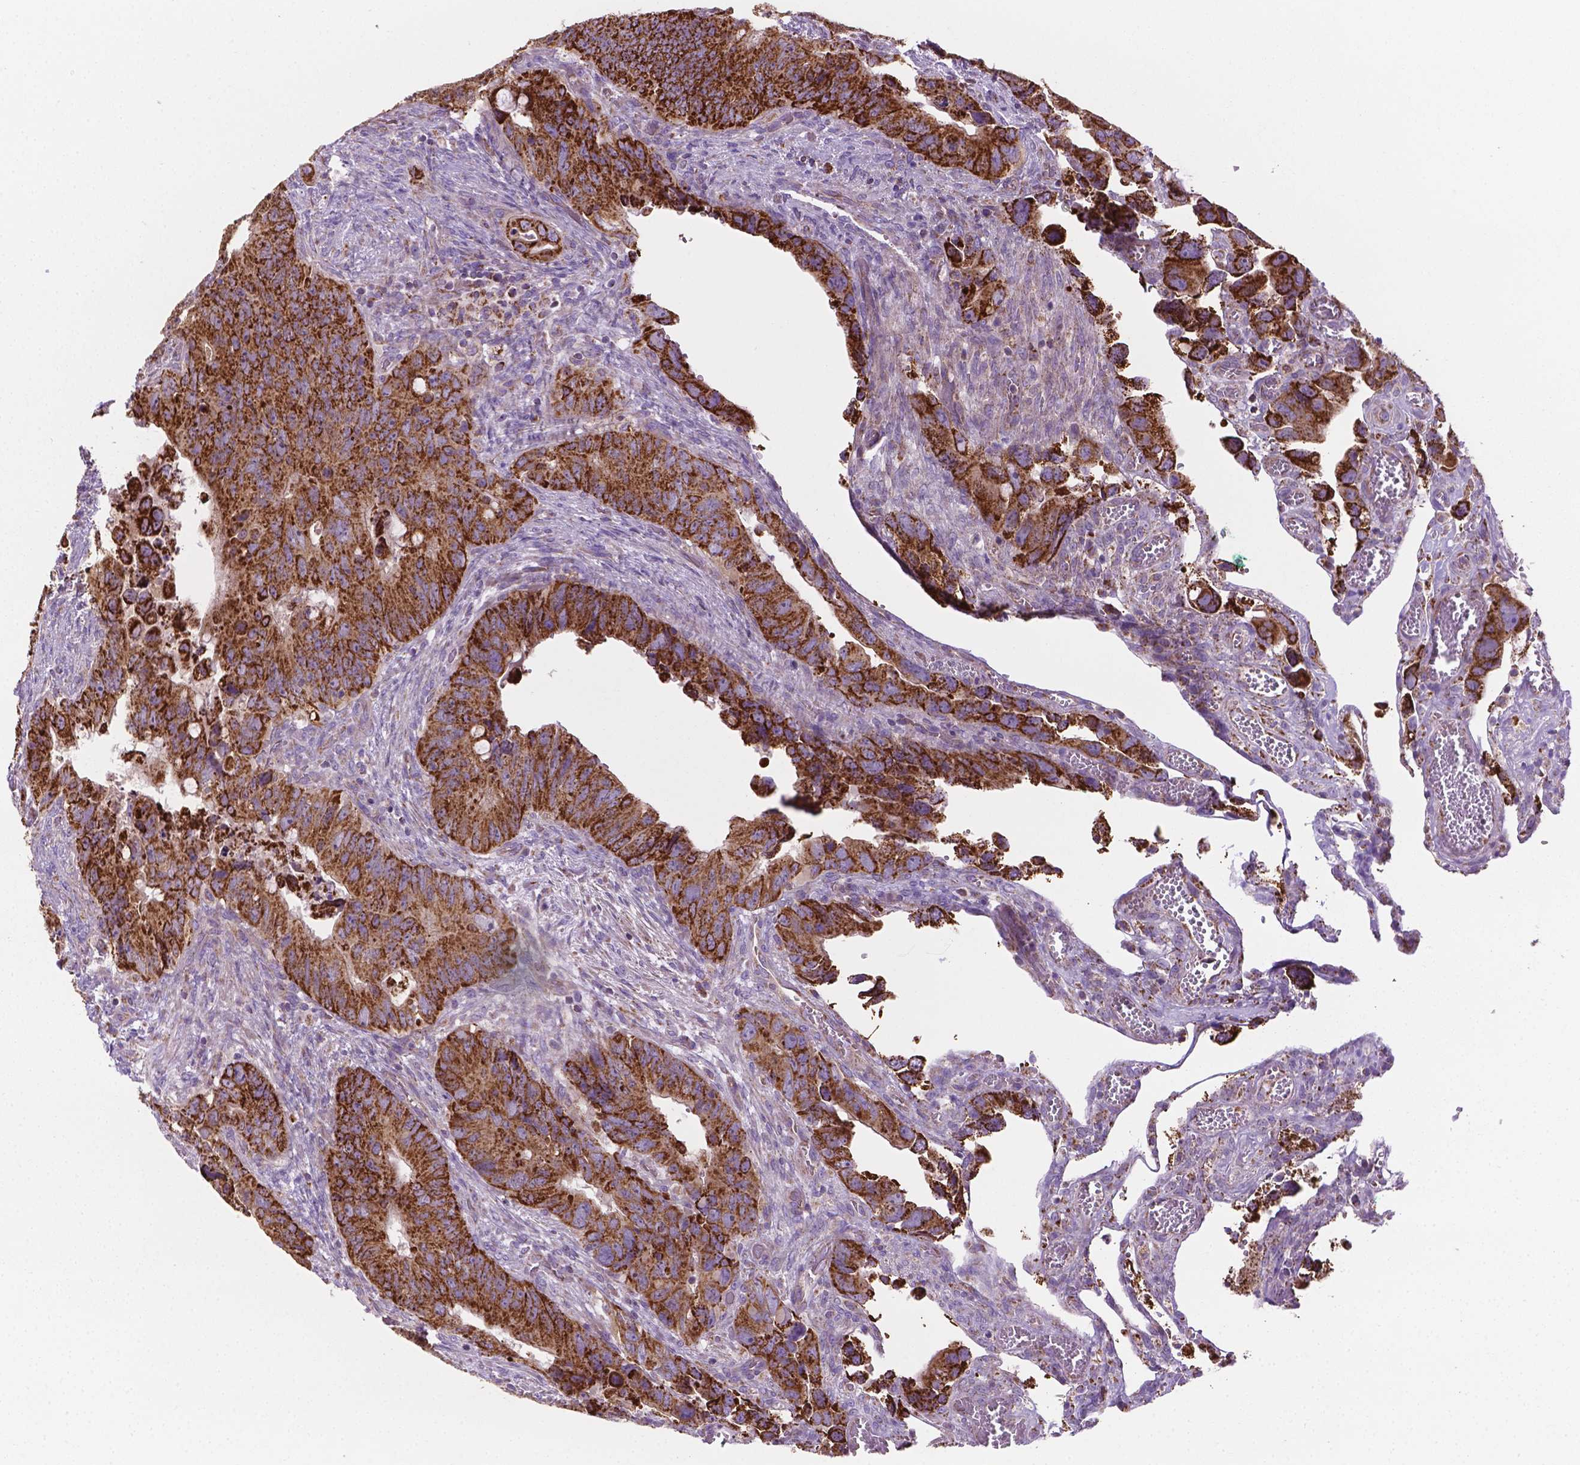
{"staining": {"intensity": "strong", "quantity": ">75%", "location": "cytoplasmic/membranous"}, "tissue": "colorectal cancer", "cell_type": "Tumor cells", "image_type": "cancer", "snomed": [{"axis": "morphology", "description": "Adenocarcinoma, NOS"}, {"axis": "topography", "description": "Rectum"}], "caption": "Strong cytoplasmic/membranous protein expression is seen in about >75% of tumor cells in colorectal cancer (adenocarcinoma).", "gene": "PIBF1", "patient": {"sex": "male", "age": 78}}